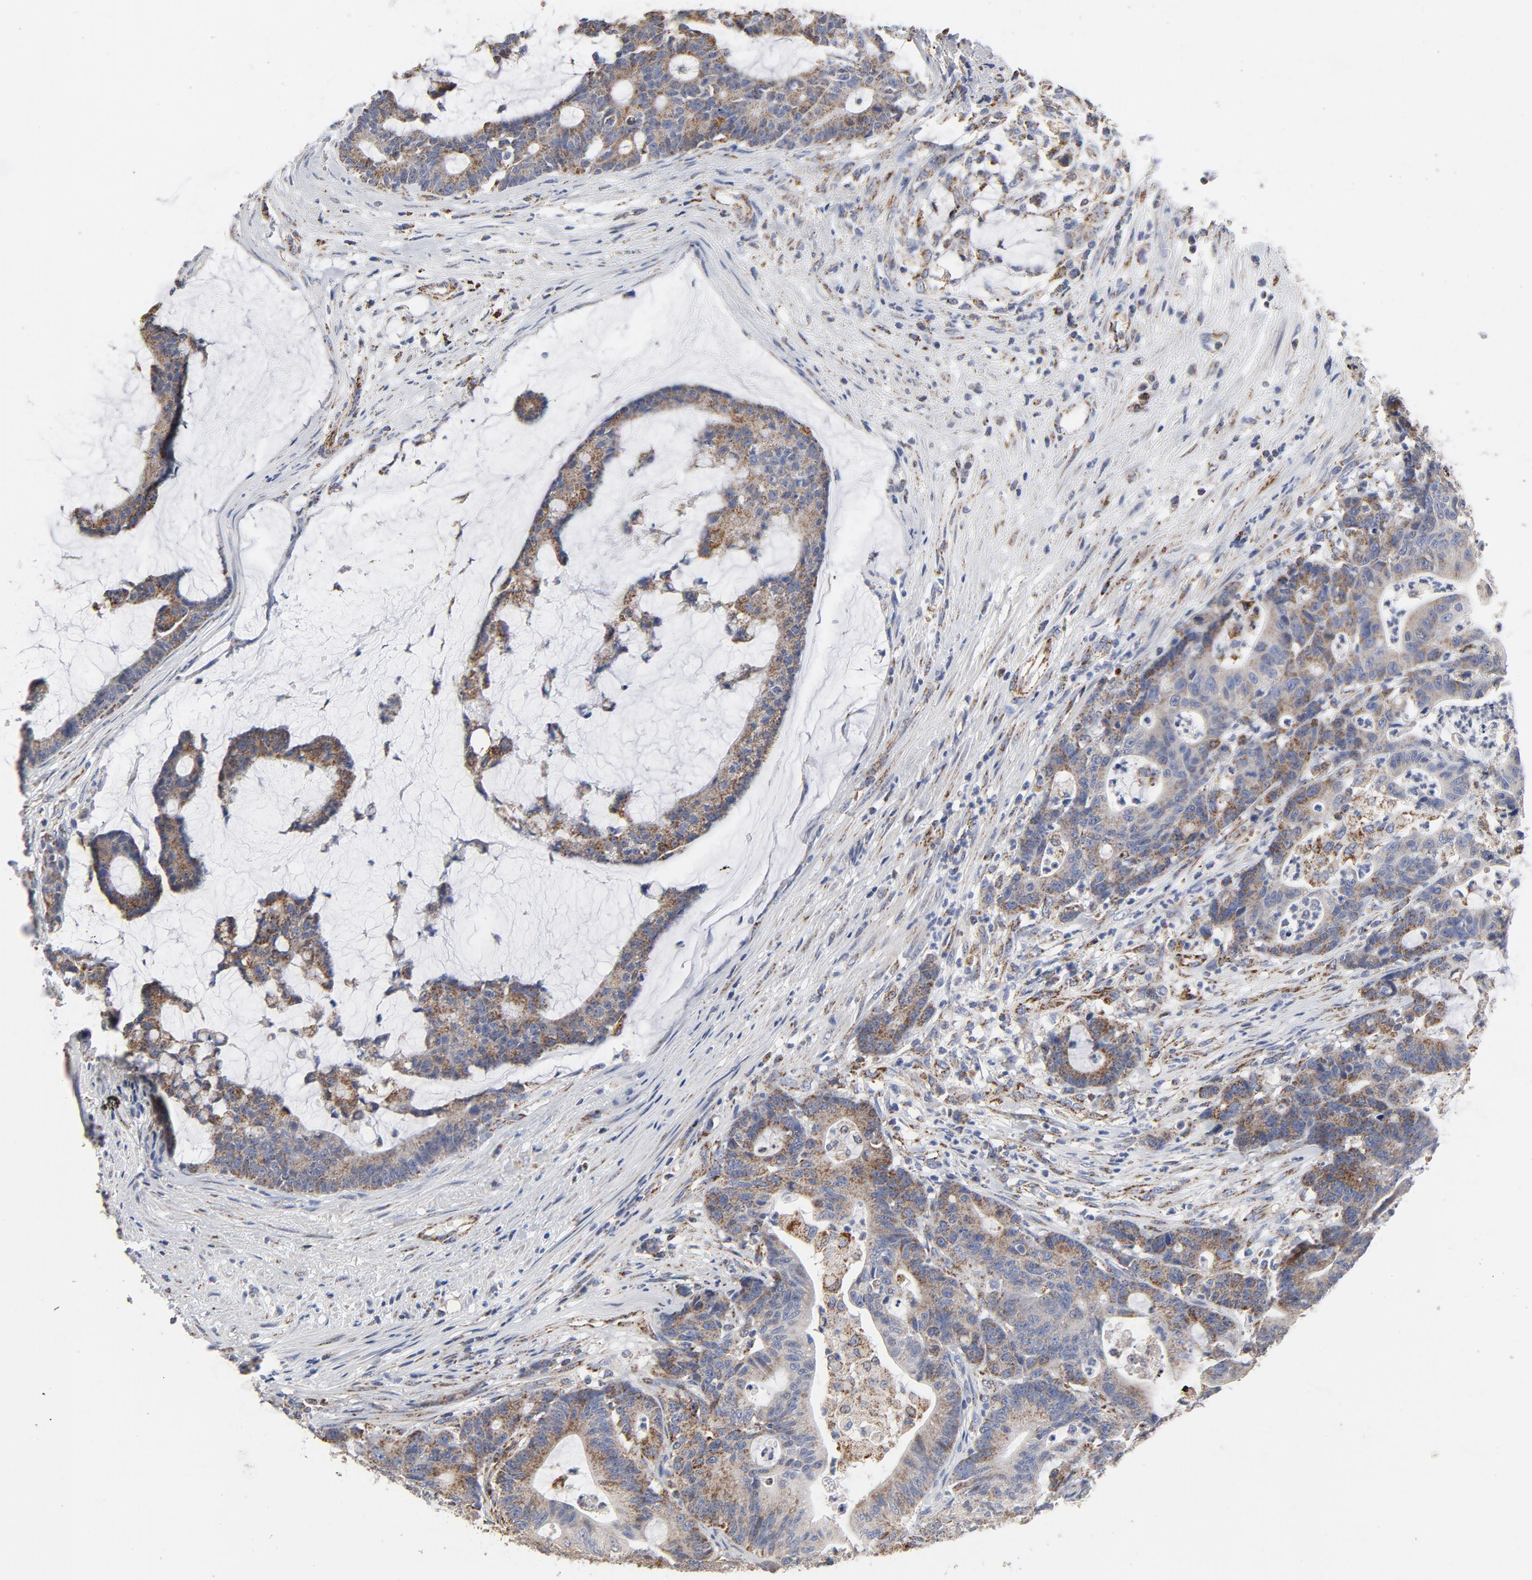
{"staining": {"intensity": "moderate", "quantity": "25%-75%", "location": "cytoplasmic/membranous"}, "tissue": "colorectal cancer", "cell_type": "Tumor cells", "image_type": "cancer", "snomed": [{"axis": "morphology", "description": "Adenocarcinoma, NOS"}, {"axis": "topography", "description": "Colon"}], "caption": "IHC histopathology image of neoplastic tissue: human colorectal cancer stained using immunohistochemistry (IHC) demonstrates medium levels of moderate protein expression localized specifically in the cytoplasmic/membranous of tumor cells, appearing as a cytoplasmic/membranous brown color.", "gene": "NDUFV2", "patient": {"sex": "female", "age": 84}}